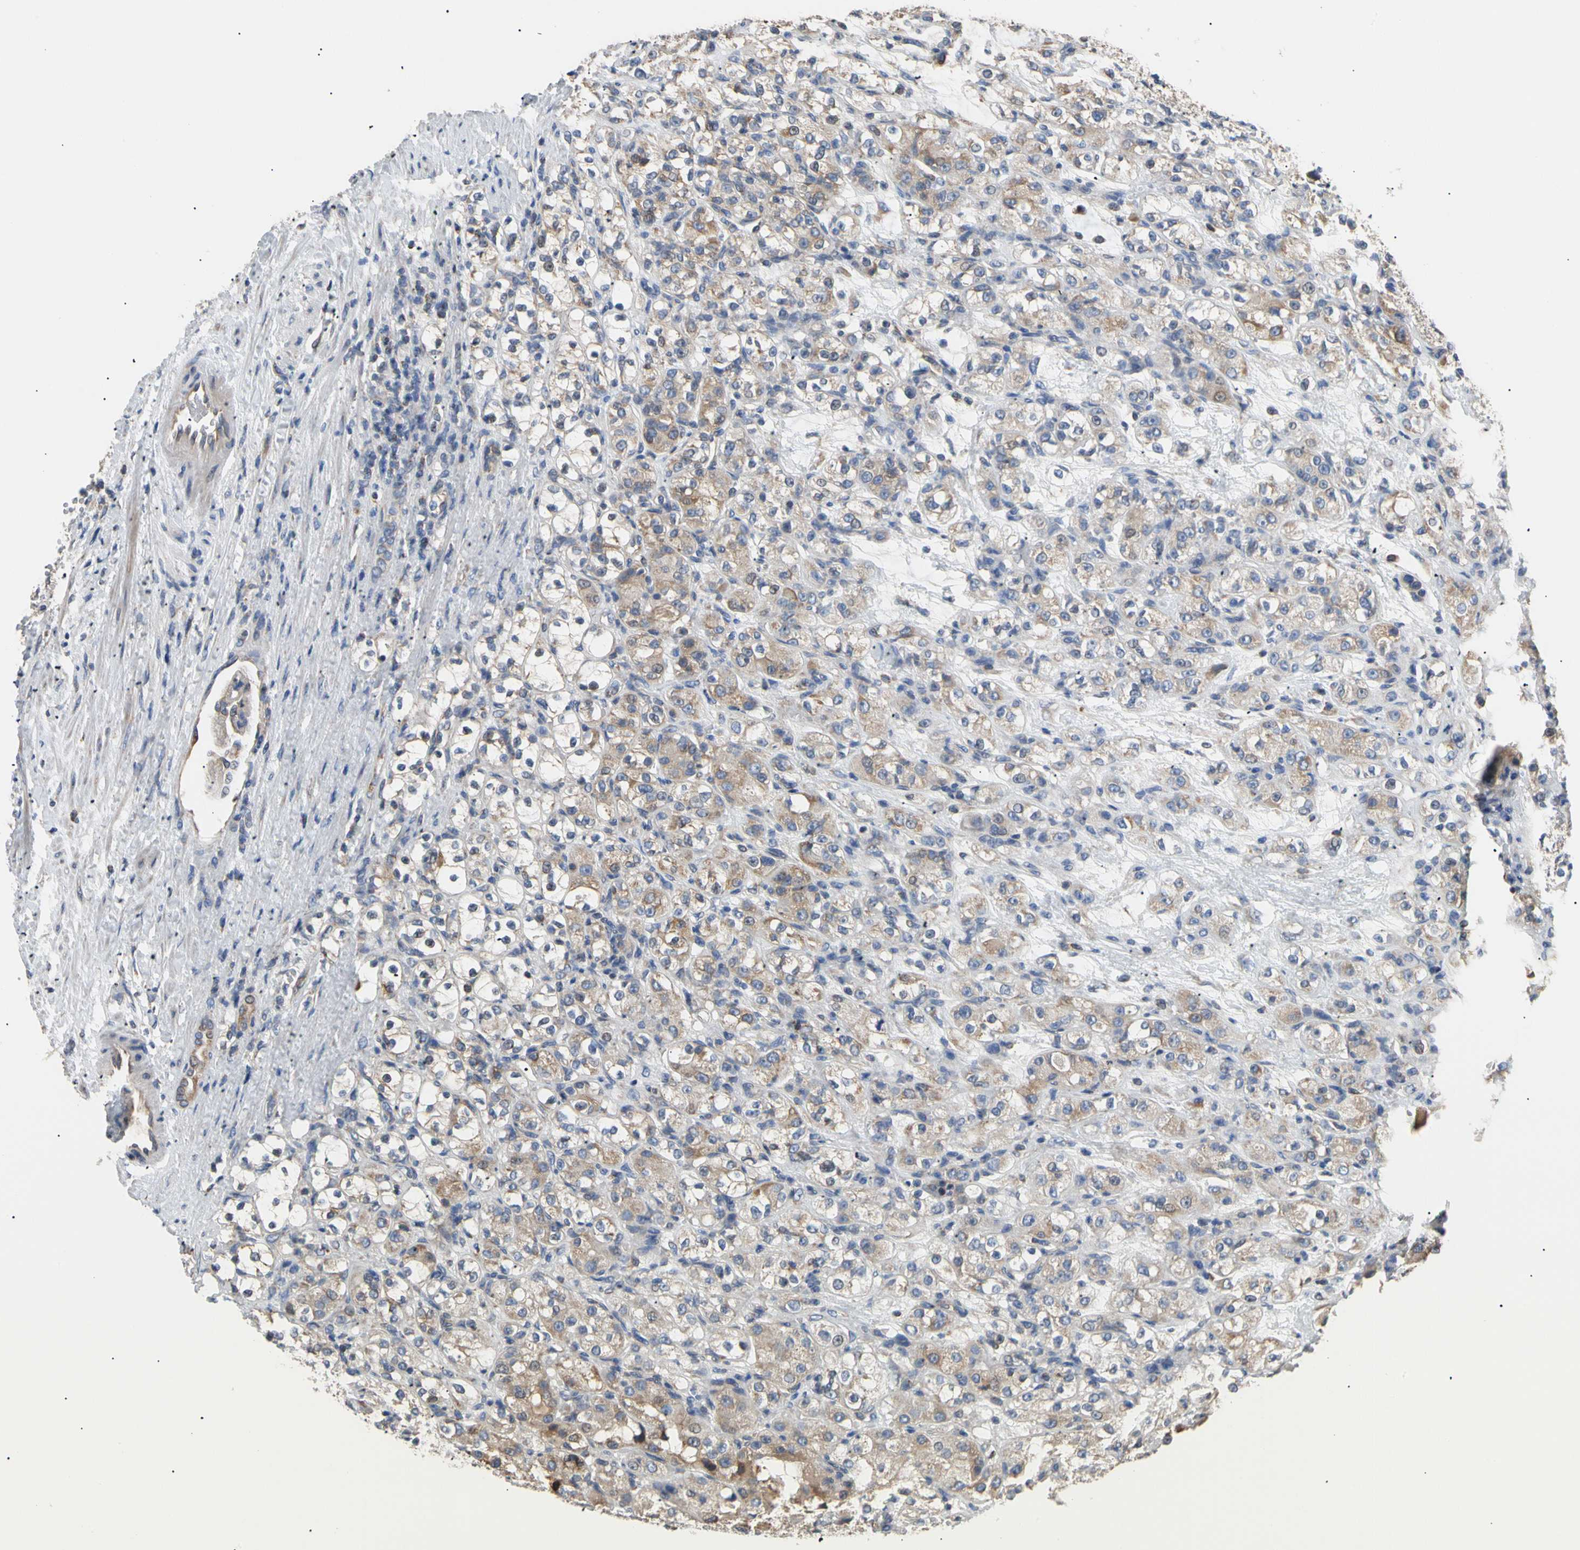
{"staining": {"intensity": "moderate", "quantity": "<25%", "location": "cytoplasmic/membranous"}, "tissue": "renal cancer", "cell_type": "Tumor cells", "image_type": "cancer", "snomed": [{"axis": "morphology", "description": "Normal tissue, NOS"}, {"axis": "morphology", "description": "Adenocarcinoma, NOS"}, {"axis": "topography", "description": "Kidney"}], "caption": "This image demonstrates IHC staining of human renal cancer (adenocarcinoma), with low moderate cytoplasmic/membranous positivity in about <25% of tumor cells.", "gene": "PLGRKT", "patient": {"sex": "male", "age": 61}}